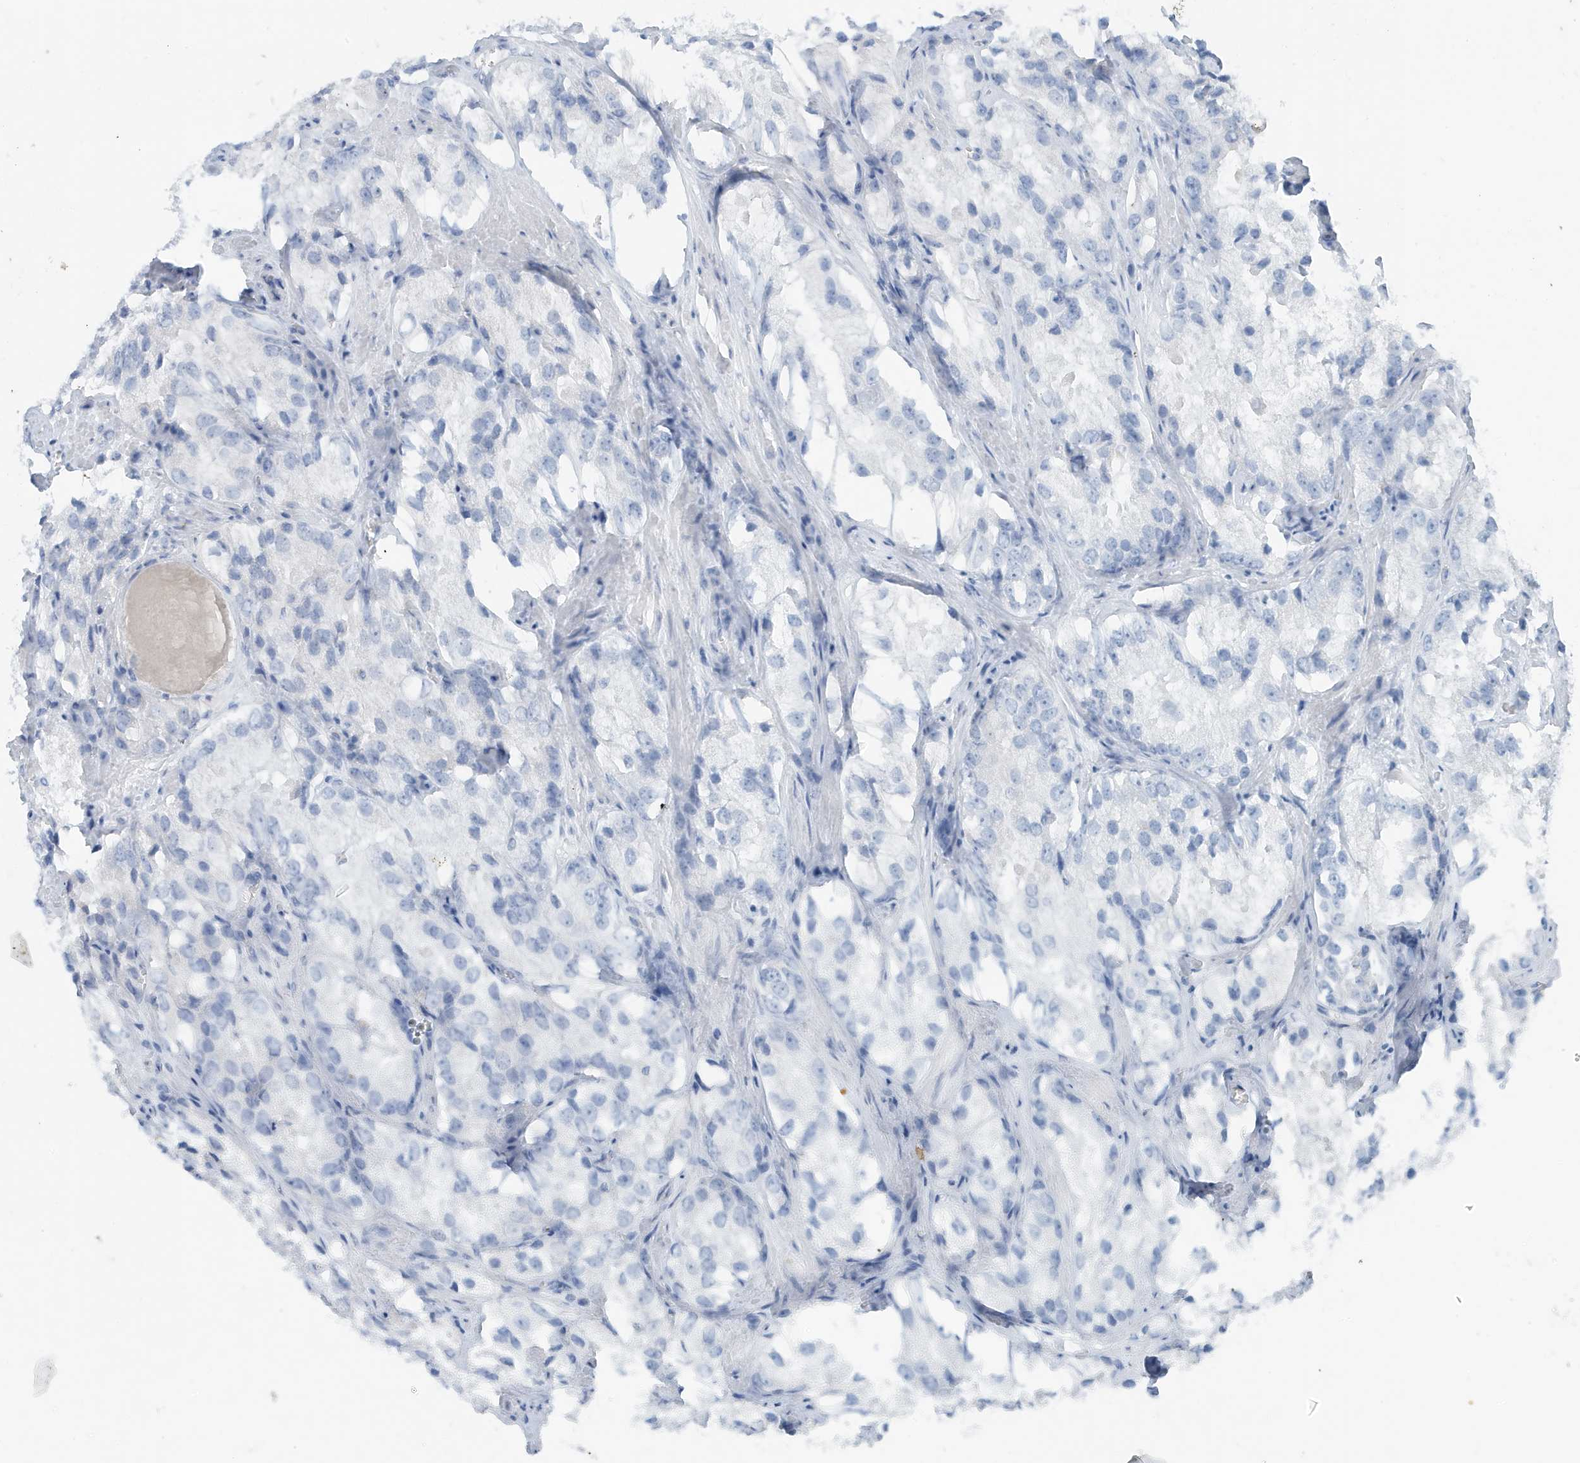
{"staining": {"intensity": "negative", "quantity": "none", "location": "none"}, "tissue": "prostate cancer", "cell_type": "Tumor cells", "image_type": "cancer", "snomed": [{"axis": "morphology", "description": "Adenocarcinoma, High grade"}, {"axis": "topography", "description": "Prostate"}], "caption": "IHC photomicrograph of neoplastic tissue: human prostate cancer (high-grade adenocarcinoma) stained with DAB (3,3'-diaminobenzidine) displays no significant protein staining in tumor cells.", "gene": "ZFP64", "patient": {"sex": "male", "age": 66}}